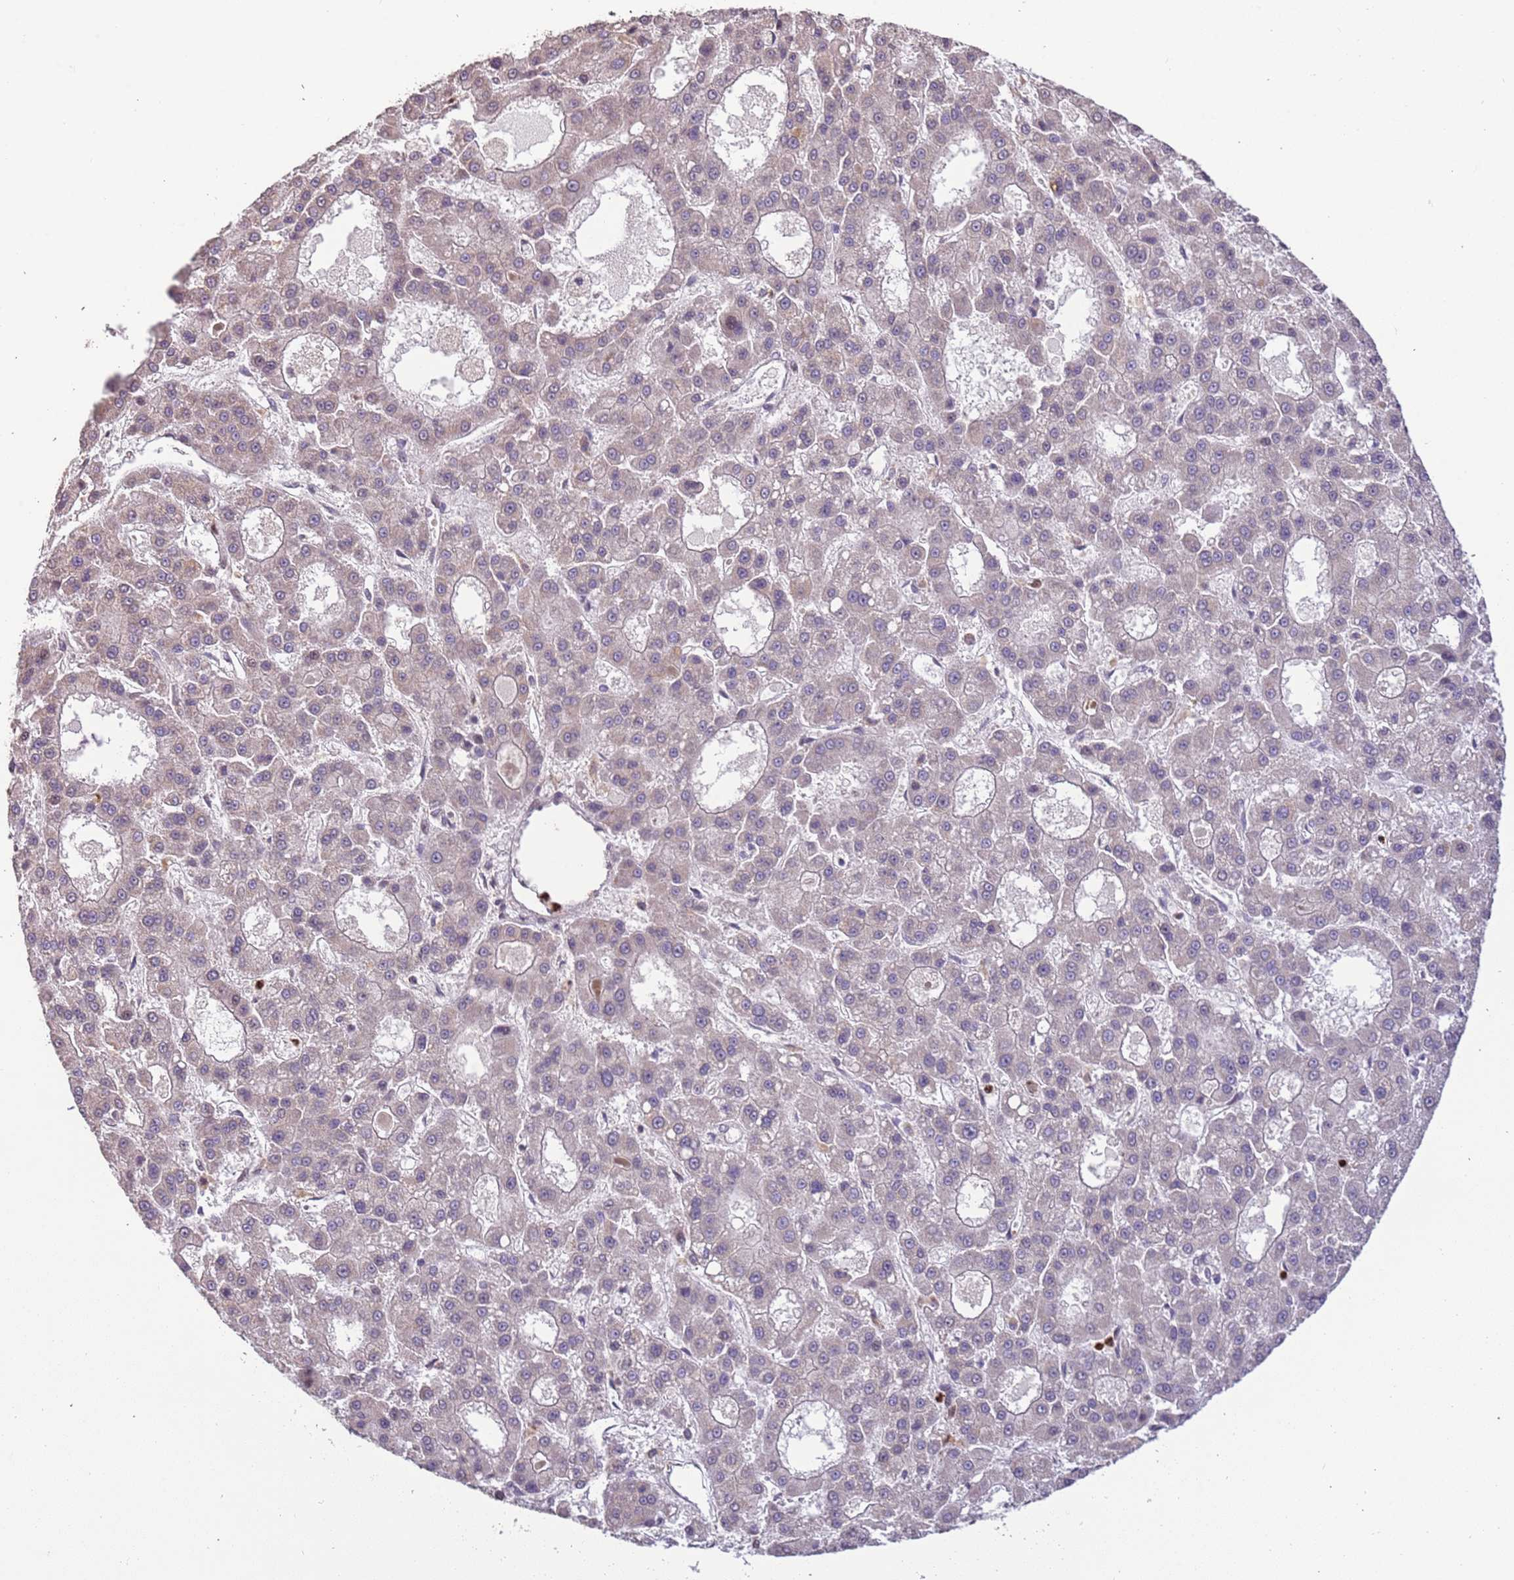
{"staining": {"intensity": "negative", "quantity": "none", "location": "none"}, "tissue": "liver cancer", "cell_type": "Tumor cells", "image_type": "cancer", "snomed": [{"axis": "morphology", "description": "Carcinoma, Hepatocellular, NOS"}, {"axis": "topography", "description": "Liver"}], "caption": "IHC of liver hepatocellular carcinoma reveals no positivity in tumor cells.", "gene": "SLC16A4", "patient": {"sex": "male", "age": 70}}